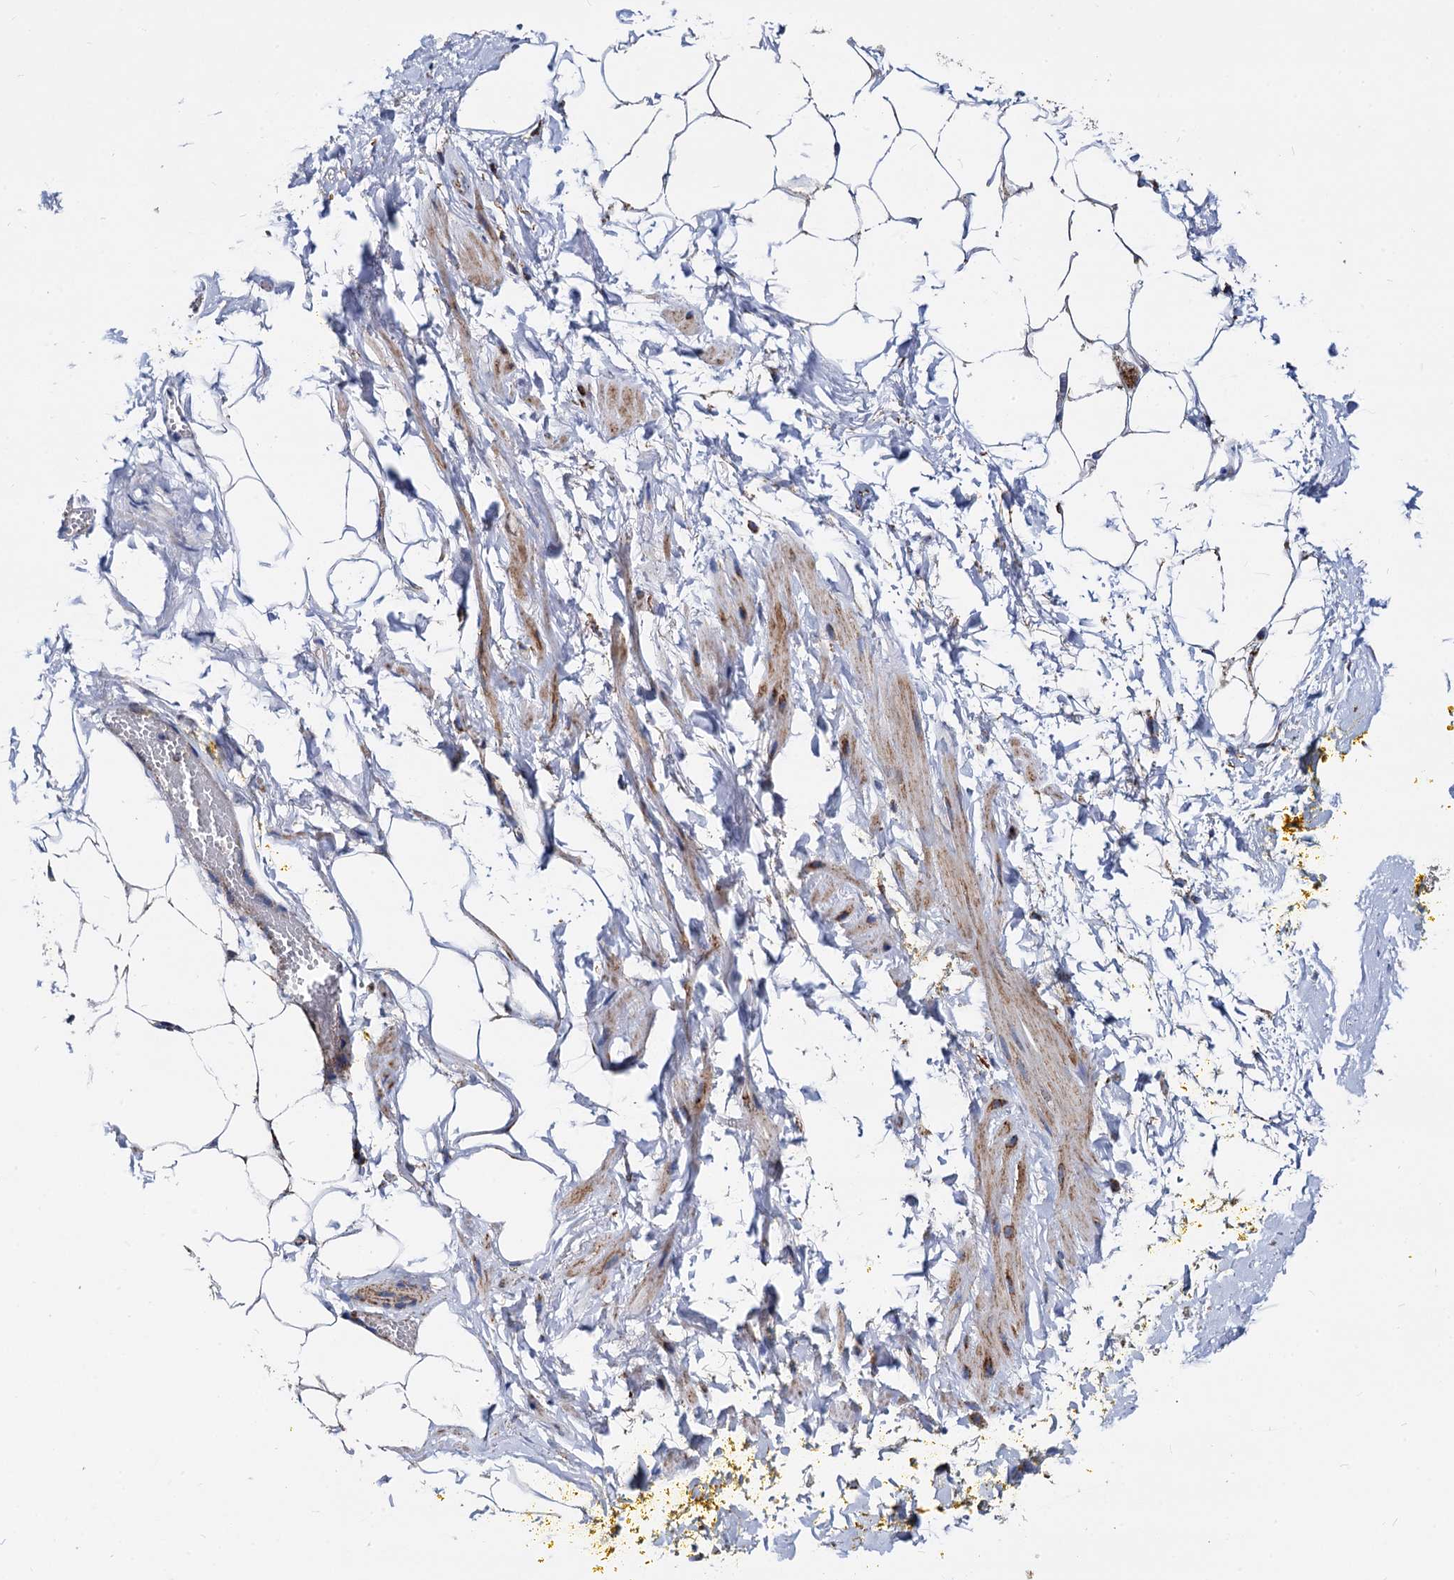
{"staining": {"intensity": "negative", "quantity": "none", "location": "none"}, "tissue": "adipose tissue", "cell_type": "Adipocytes", "image_type": "normal", "snomed": [{"axis": "morphology", "description": "Normal tissue, NOS"}, {"axis": "morphology", "description": "Adenocarcinoma, Low grade"}, {"axis": "topography", "description": "Prostate"}, {"axis": "topography", "description": "Peripheral nerve tissue"}], "caption": "Immunohistochemistry micrograph of unremarkable human adipose tissue stained for a protein (brown), which reveals no positivity in adipocytes.", "gene": "TIMM10", "patient": {"sex": "male", "age": 63}}